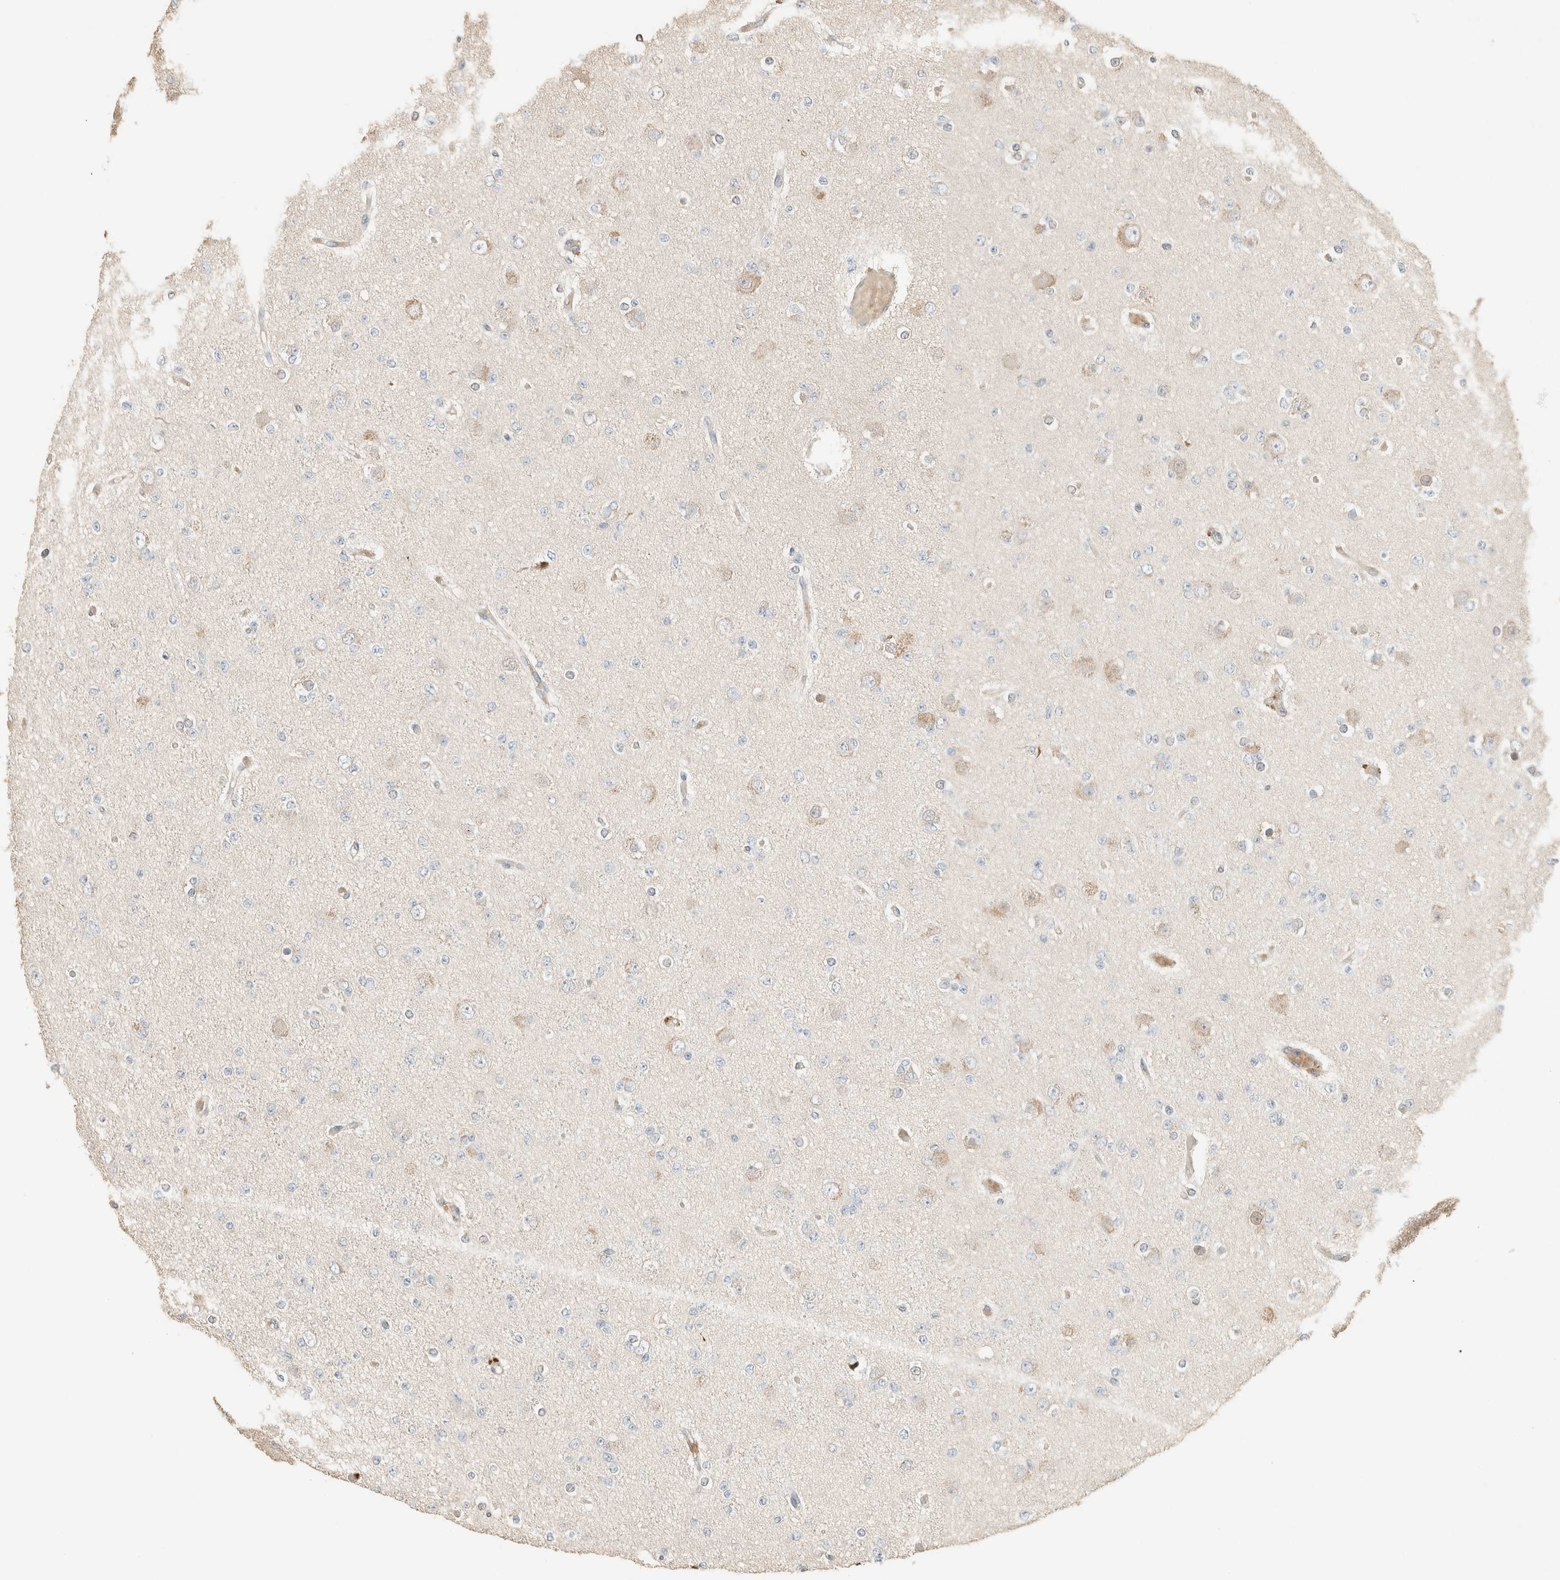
{"staining": {"intensity": "negative", "quantity": "none", "location": "none"}, "tissue": "glioma", "cell_type": "Tumor cells", "image_type": "cancer", "snomed": [{"axis": "morphology", "description": "Glioma, malignant, Low grade"}, {"axis": "topography", "description": "Brain"}], "caption": "Tumor cells show no significant protein positivity in malignant glioma (low-grade).", "gene": "TUBD1", "patient": {"sex": "female", "age": 22}}